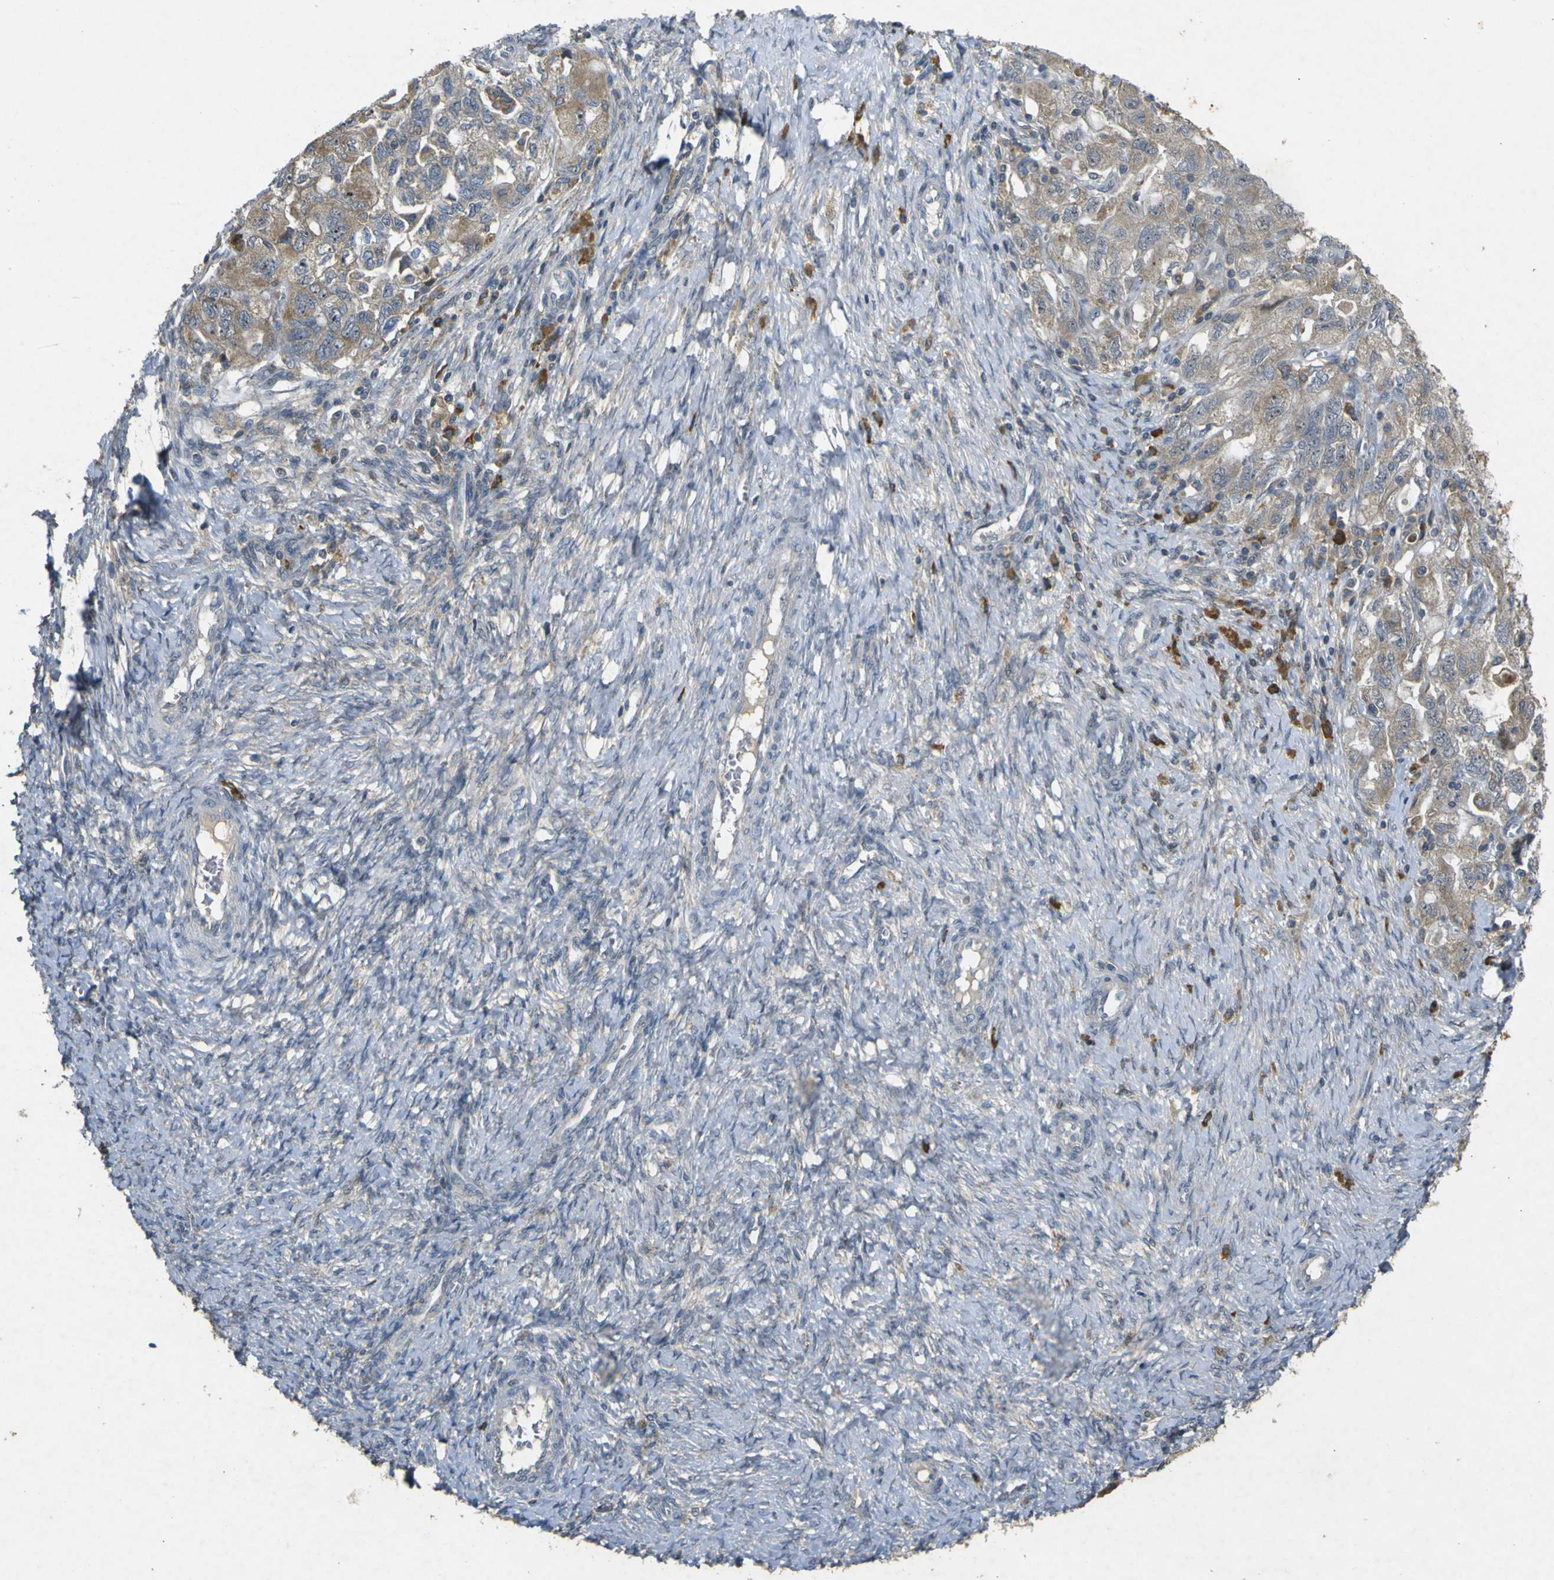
{"staining": {"intensity": "weak", "quantity": ">75%", "location": "cytoplasmic/membranous"}, "tissue": "ovarian cancer", "cell_type": "Tumor cells", "image_type": "cancer", "snomed": [{"axis": "morphology", "description": "Carcinoma, NOS"}, {"axis": "morphology", "description": "Cystadenocarcinoma, serous, NOS"}, {"axis": "topography", "description": "Ovary"}], "caption": "Approximately >75% of tumor cells in ovarian cancer (serous cystadenocarcinoma) demonstrate weak cytoplasmic/membranous protein expression as visualized by brown immunohistochemical staining.", "gene": "MAGI2", "patient": {"sex": "female", "age": 69}}